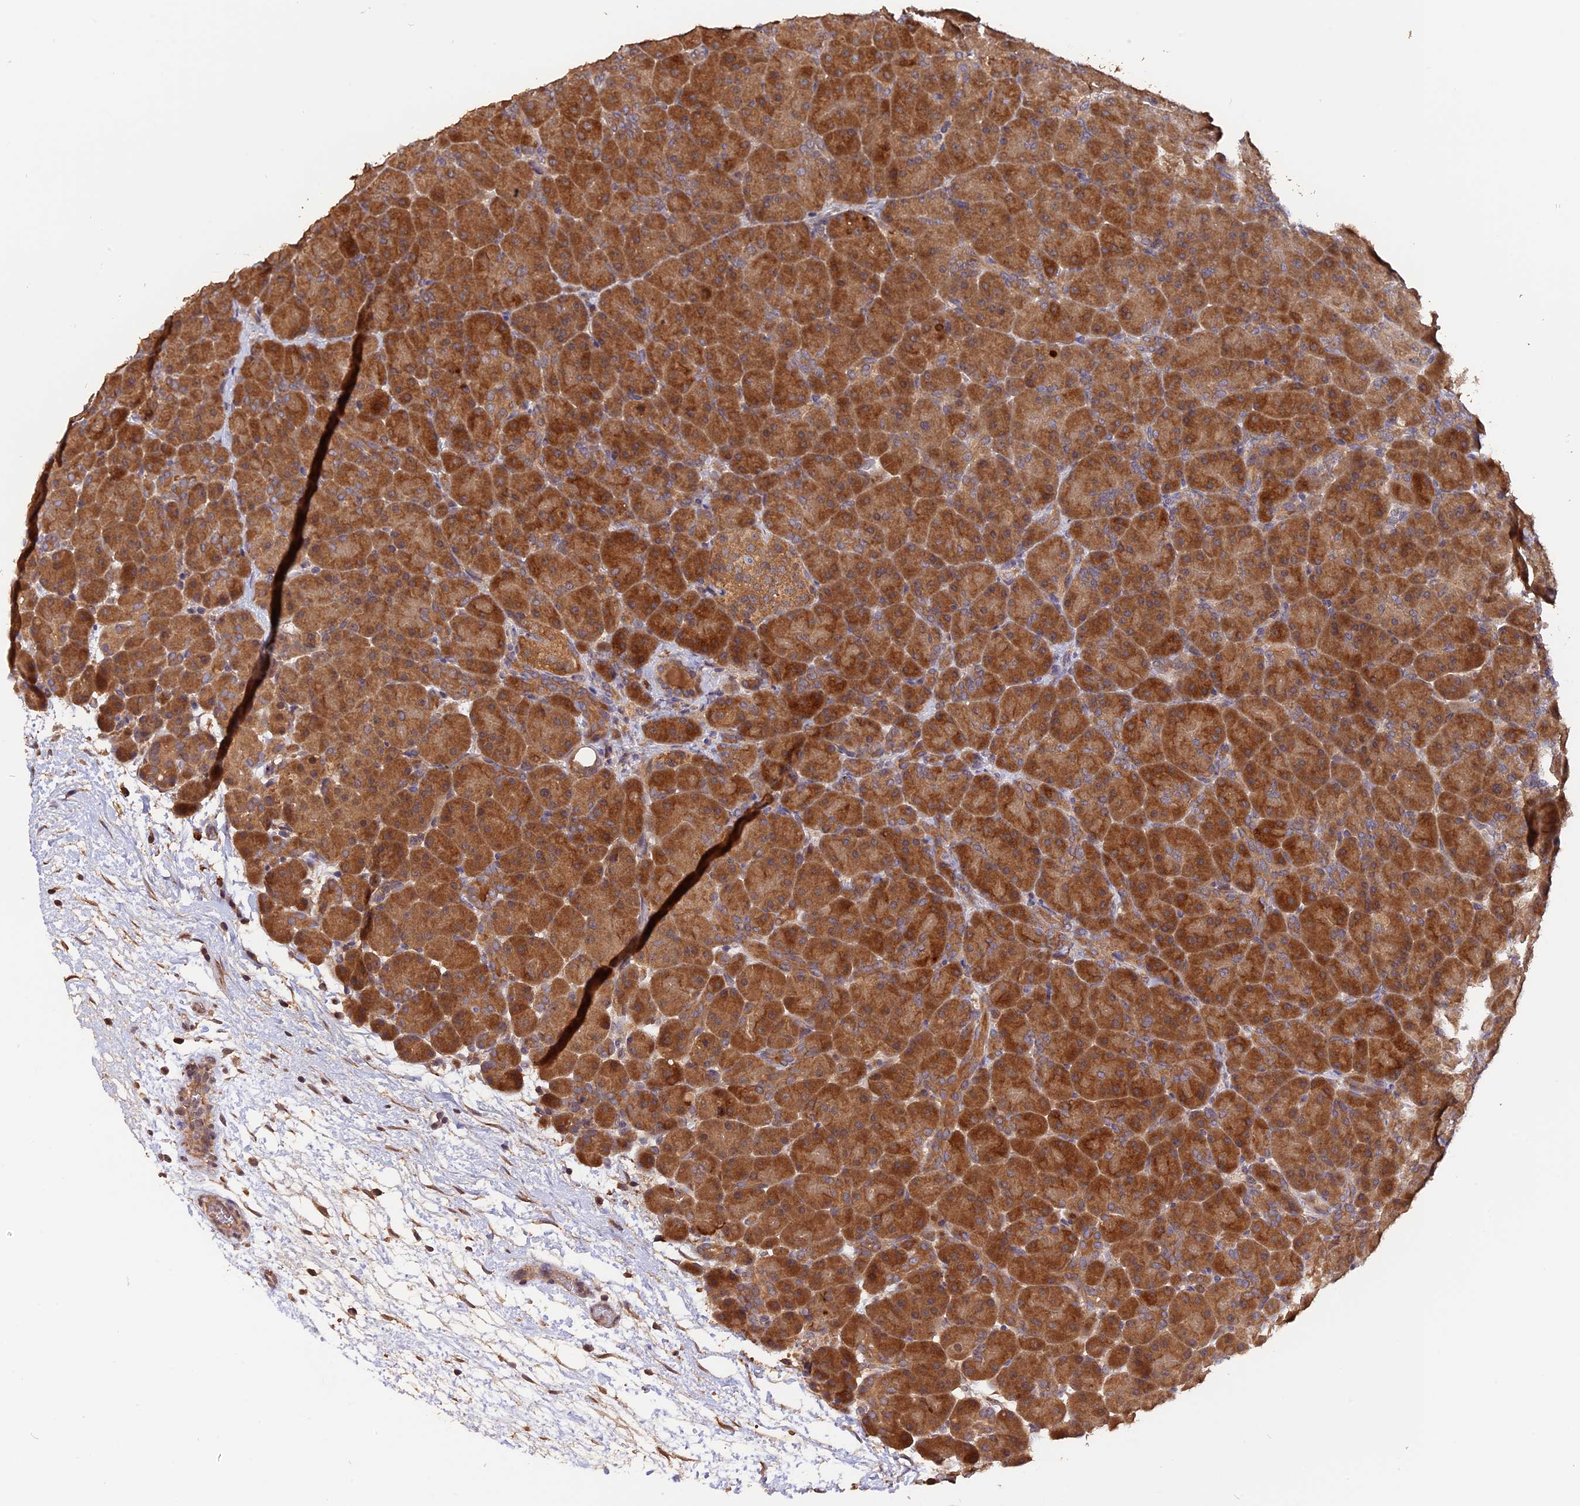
{"staining": {"intensity": "strong", "quantity": ">75%", "location": "cytoplasmic/membranous,nuclear"}, "tissue": "pancreas", "cell_type": "Exocrine glandular cells", "image_type": "normal", "snomed": [{"axis": "morphology", "description": "Normal tissue, NOS"}, {"axis": "topography", "description": "Pancreas"}], "caption": "Immunohistochemical staining of normal pancreas reveals strong cytoplasmic/membranous,nuclear protein staining in about >75% of exocrine glandular cells.", "gene": "TRMT1", "patient": {"sex": "male", "age": 66}}